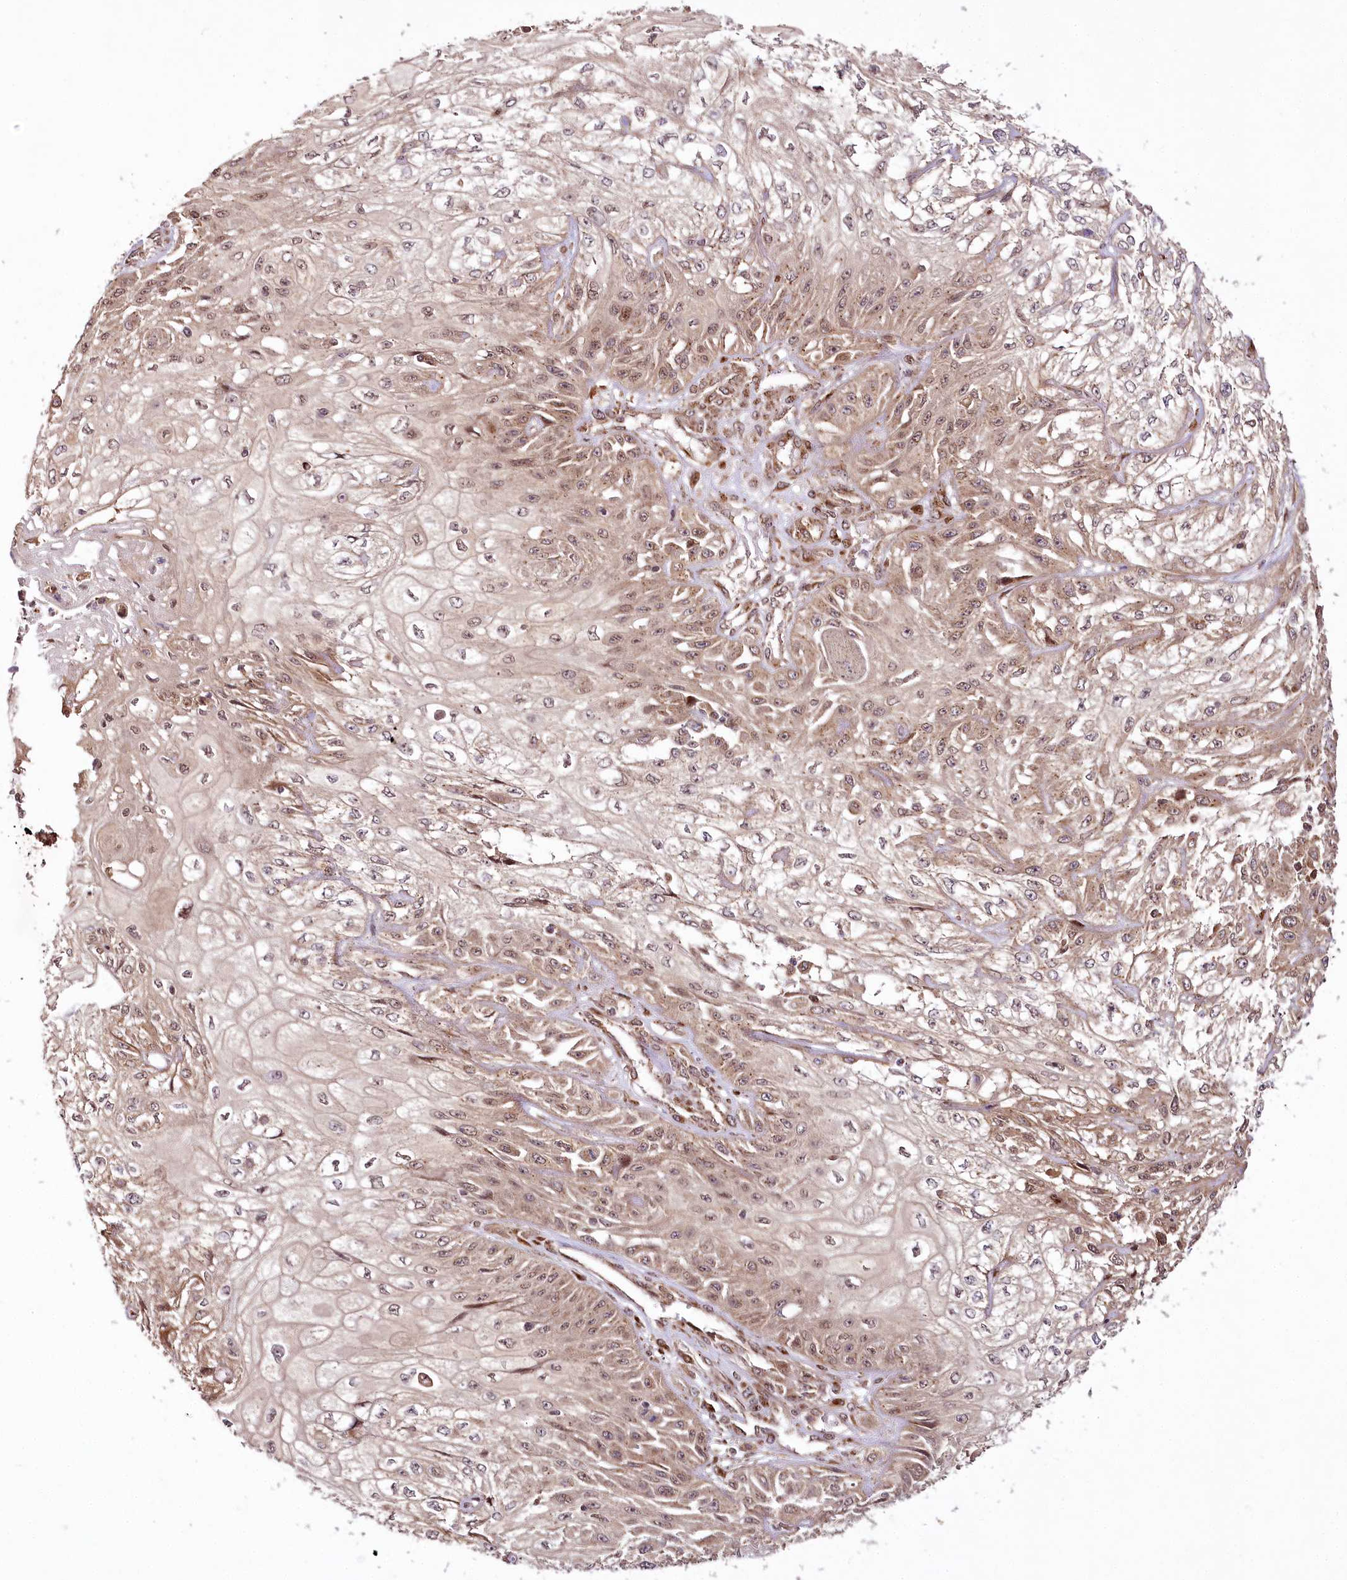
{"staining": {"intensity": "weak", "quantity": ">75%", "location": "cytoplasmic/membranous,nuclear"}, "tissue": "skin cancer", "cell_type": "Tumor cells", "image_type": "cancer", "snomed": [{"axis": "morphology", "description": "Squamous cell carcinoma, NOS"}, {"axis": "morphology", "description": "Squamous cell carcinoma, metastatic, NOS"}, {"axis": "topography", "description": "Skin"}, {"axis": "topography", "description": "Lymph node"}], "caption": "Protein staining reveals weak cytoplasmic/membranous and nuclear expression in about >75% of tumor cells in skin squamous cell carcinoma.", "gene": "COPG1", "patient": {"sex": "male", "age": 75}}